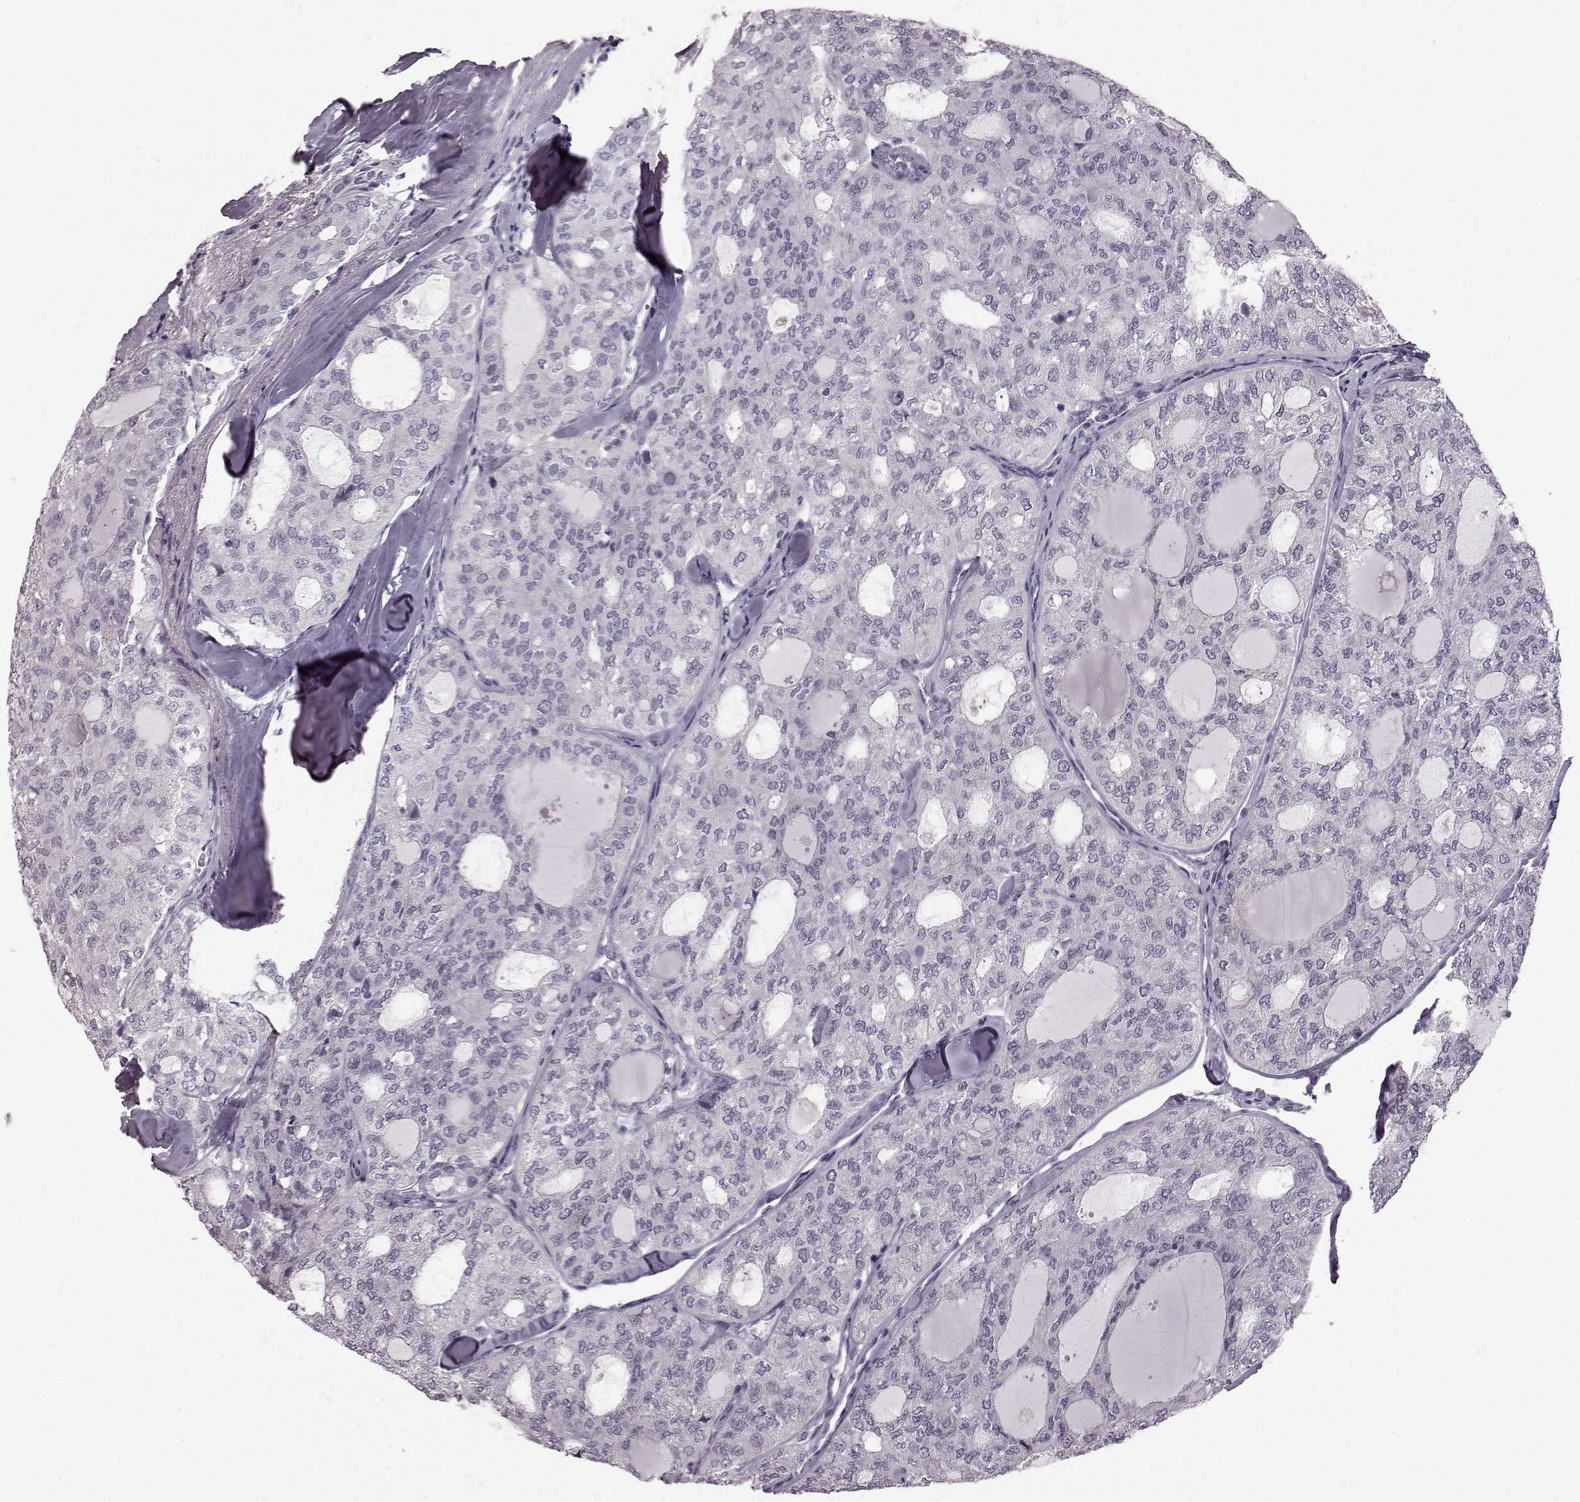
{"staining": {"intensity": "negative", "quantity": "none", "location": "none"}, "tissue": "thyroid cancer", "cell_type": "Tumor cells", "image_type": "cancer", "snomed": [{"axis": "morphology", "description": "Follicular adenoma carcinoma, NOS"}, {"axis": "topography", "description": "Thyroid gland"}], "caption": "The IHC photomicrograph has no significant positivity in tumor cells of thyroid cancer tissue. Brightfield microscopy of immunohistochemistry stained with DAB (brown) and hematoxylin (blue), captured at high magnification.", "gene": "TCHHL1", "patient": {"sex": "male", "age": 75}}